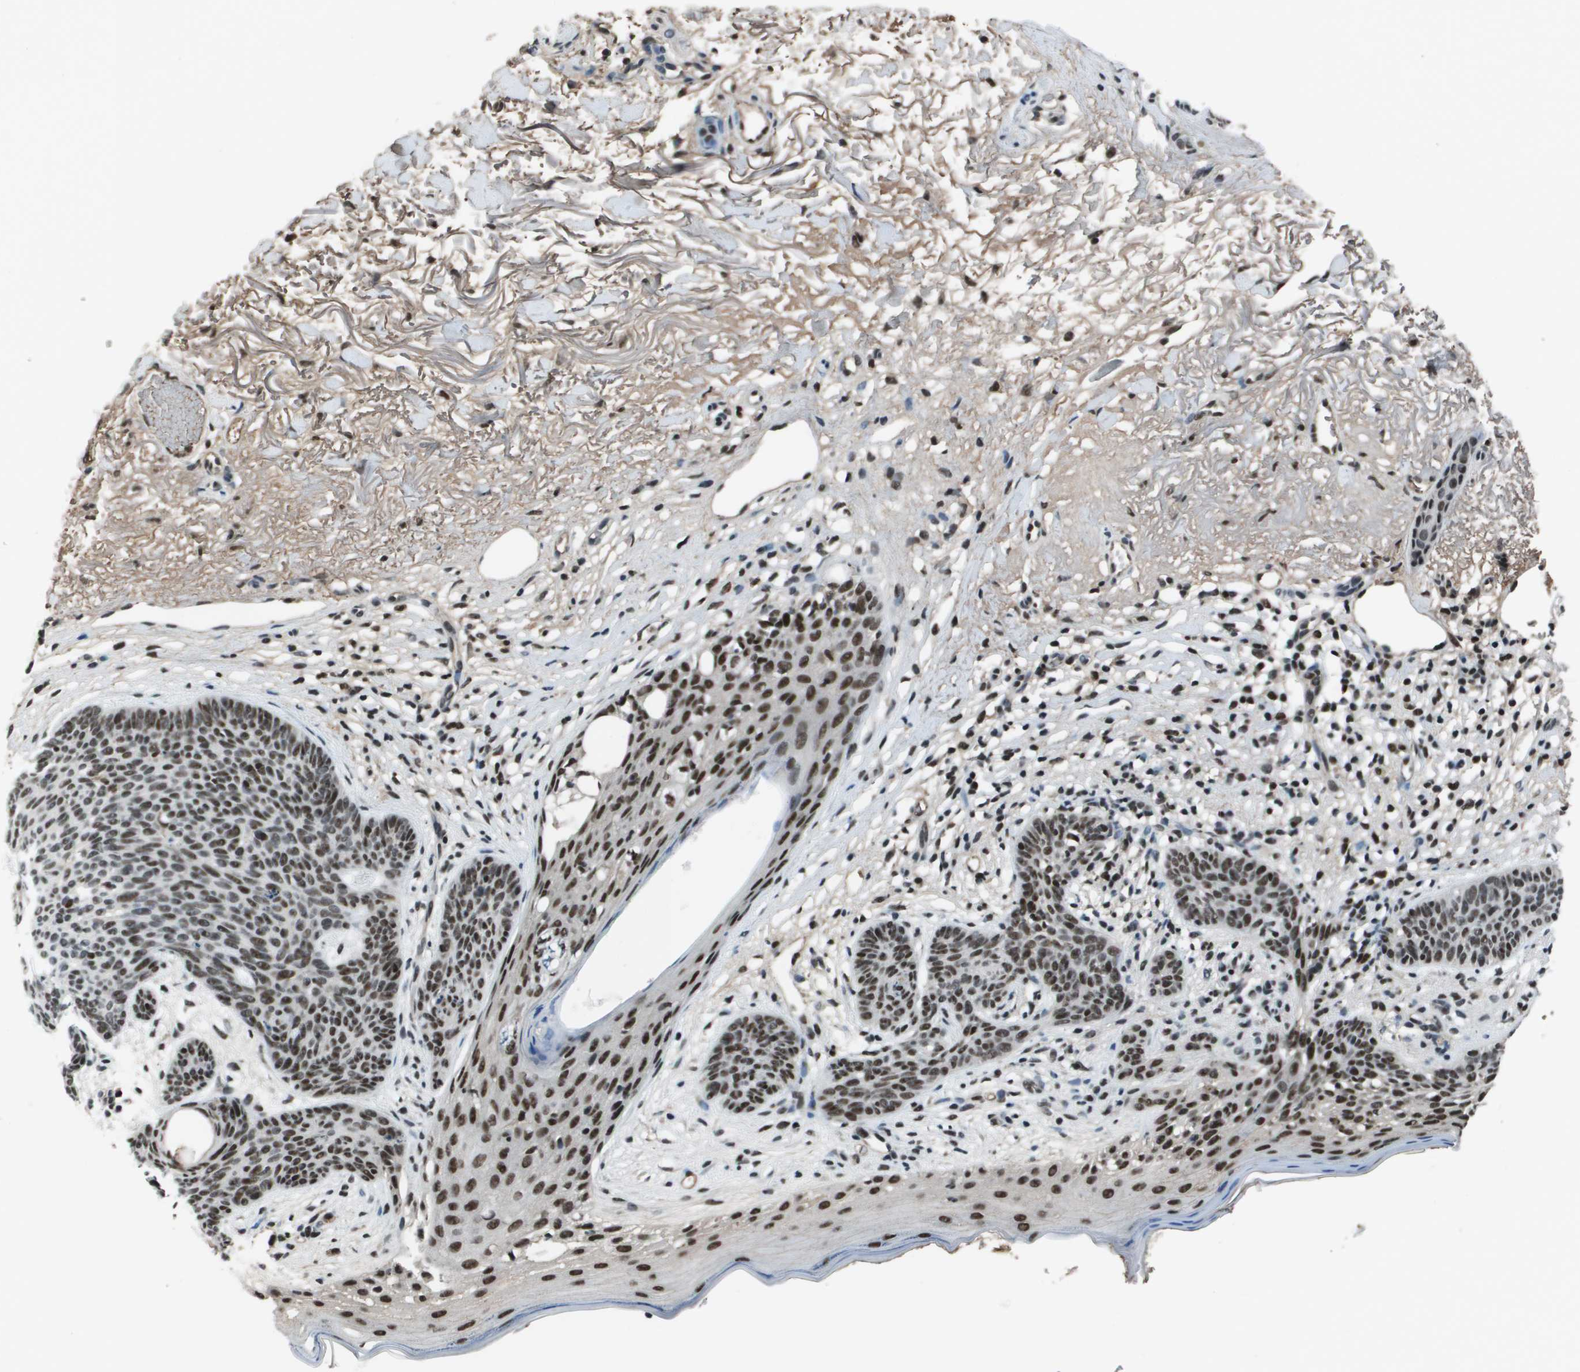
{"staining": {"intensity": "strong", "quantity": ">75%", "location": "nuclear"}, "tissue": "skin cancer", "cell_type": "Tumor cells", "image_type": "cancer", "snomed": [{"axis": "morphology", "description": "Normal tissue, NOS"}, {"axis": "morphology", "description": "Basal cell carcinoma"}, {"axis": "topography", "description": "Skin"}], "caption": "About >75% of tumor cells in human skin cancer show strong nuclear protein staining as visualized by brown immunohistochemical staining.", "gene": "THRAP3", "patient": {"sex": "female", "age": 70}}